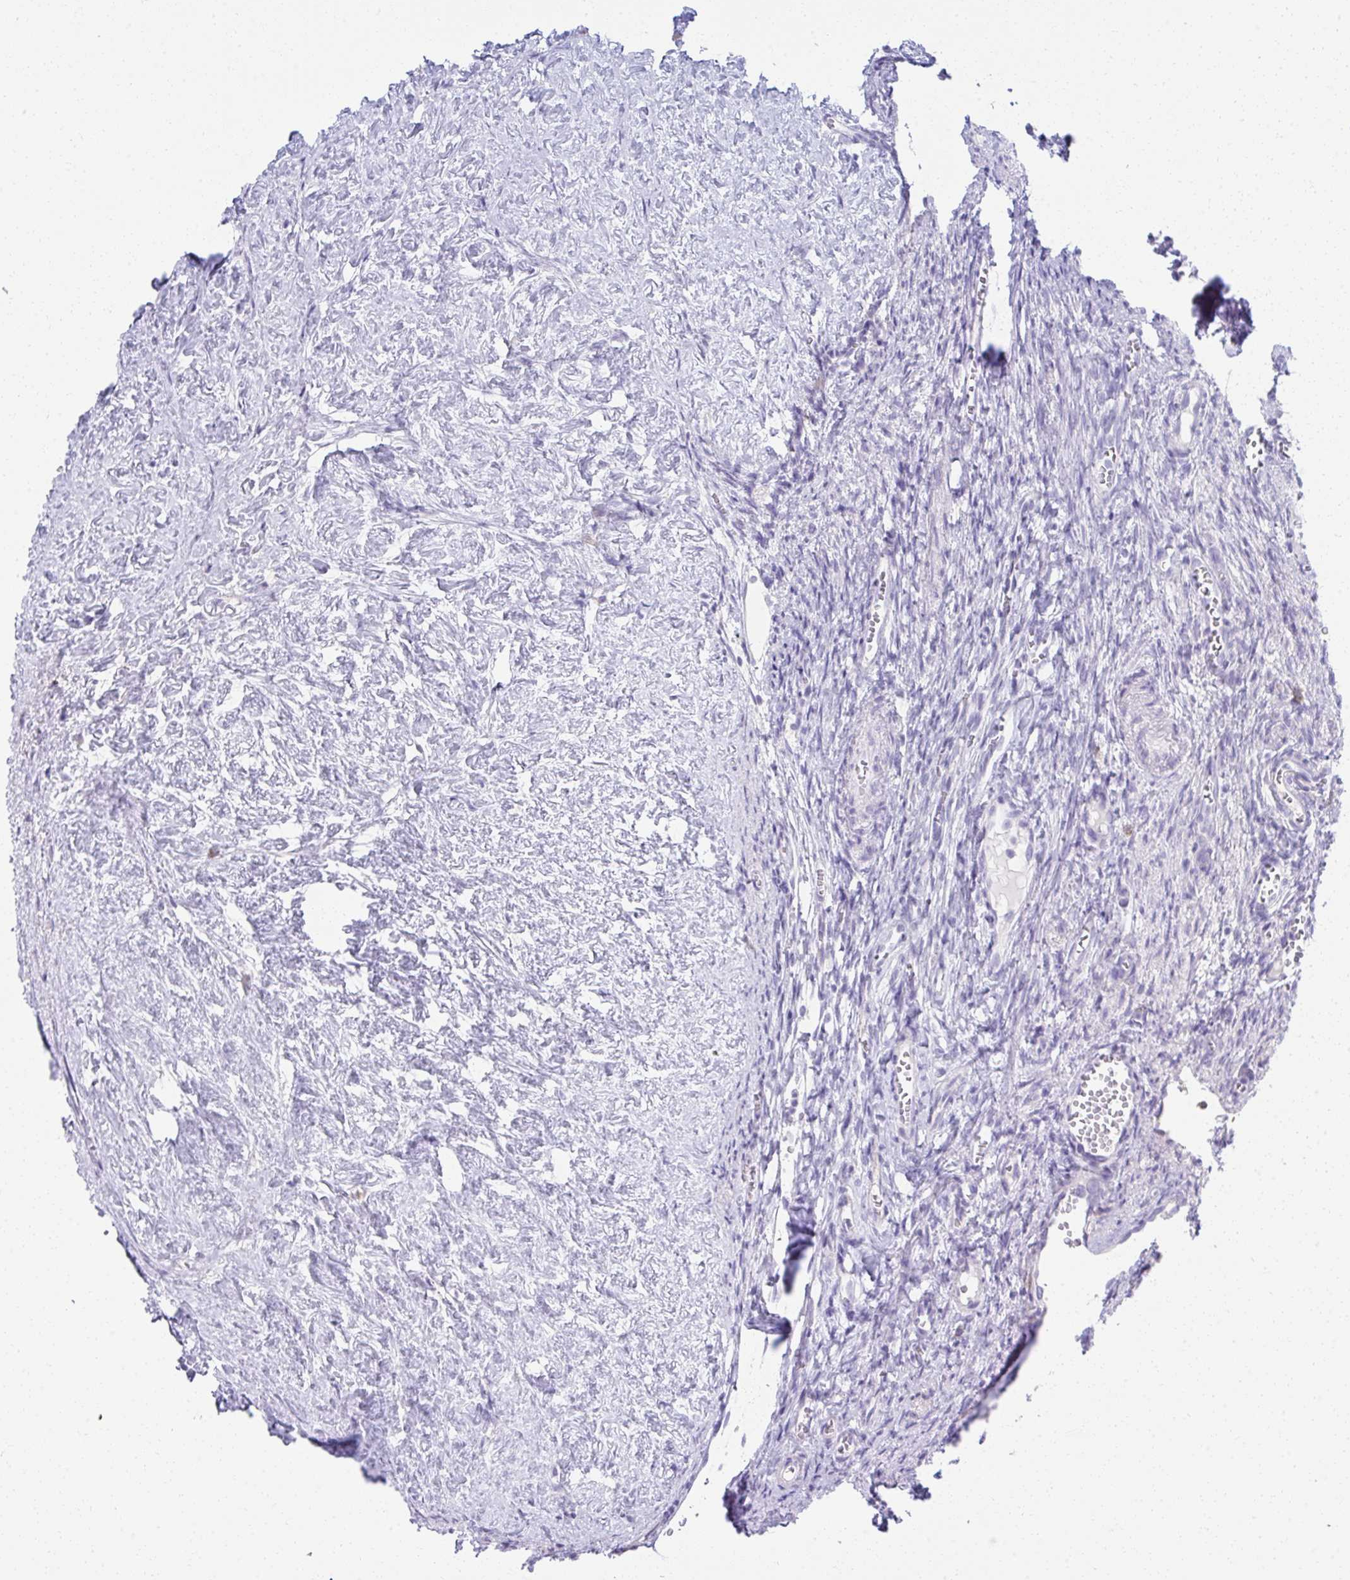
{"staining": {"intensity": "negative", "quantity": "none", "location": "none"}, "tissue": "ovary", "cell_type": "Ovarian stroma cells", "image_type": "normal", "snomed": [{"axis": "morphology", "description": "Normal tissue, NOS"}, {"axis": "topography", "description": "Ovary"}], "caption": "This is a image of immunohistochemistry (IHC) staining of benign ovary, which shows no staining in ovarian stroma cells.", "gene": "FASLG", "patient": {"sex": "female", "age": 41}}